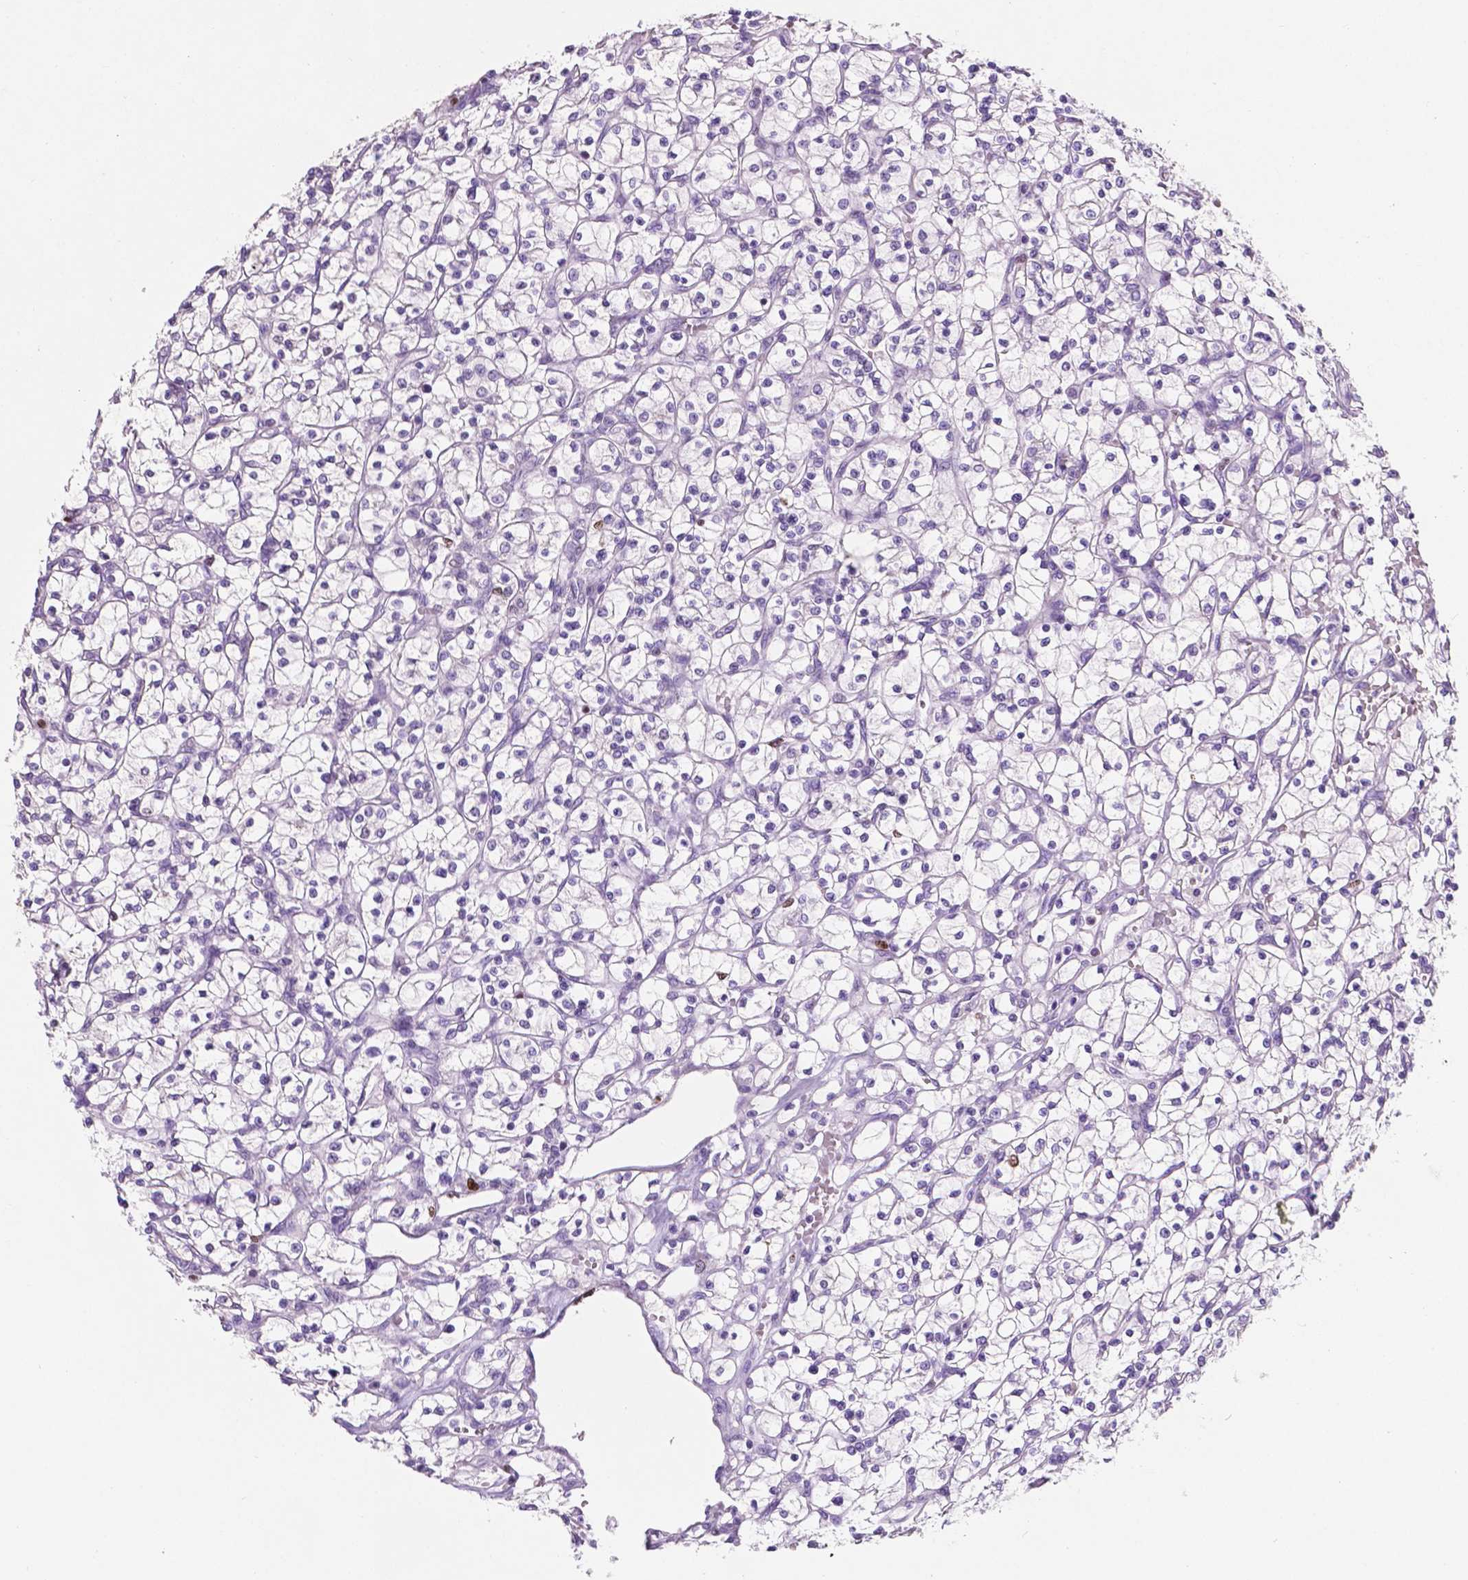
{"staining": {"intensity": "negative", "quantity": "none", "location": "none"}, "tissue": "renal cancer", "cell_type": "Tumor cells", "image_type": "cancer", "snomed": [{"axis": "morphology", "description": "Adenocarcinoma, NOS"}, {"axis": "topography", "description": "Kidney"}], "caption": "This is an immunohistochemistry (IHC) photomicrograph of adenocarcinoma (renal). There is no expression in tumor cells.", "gene": "SIAH2", "patient": {"sex": "female", "age": 64}}